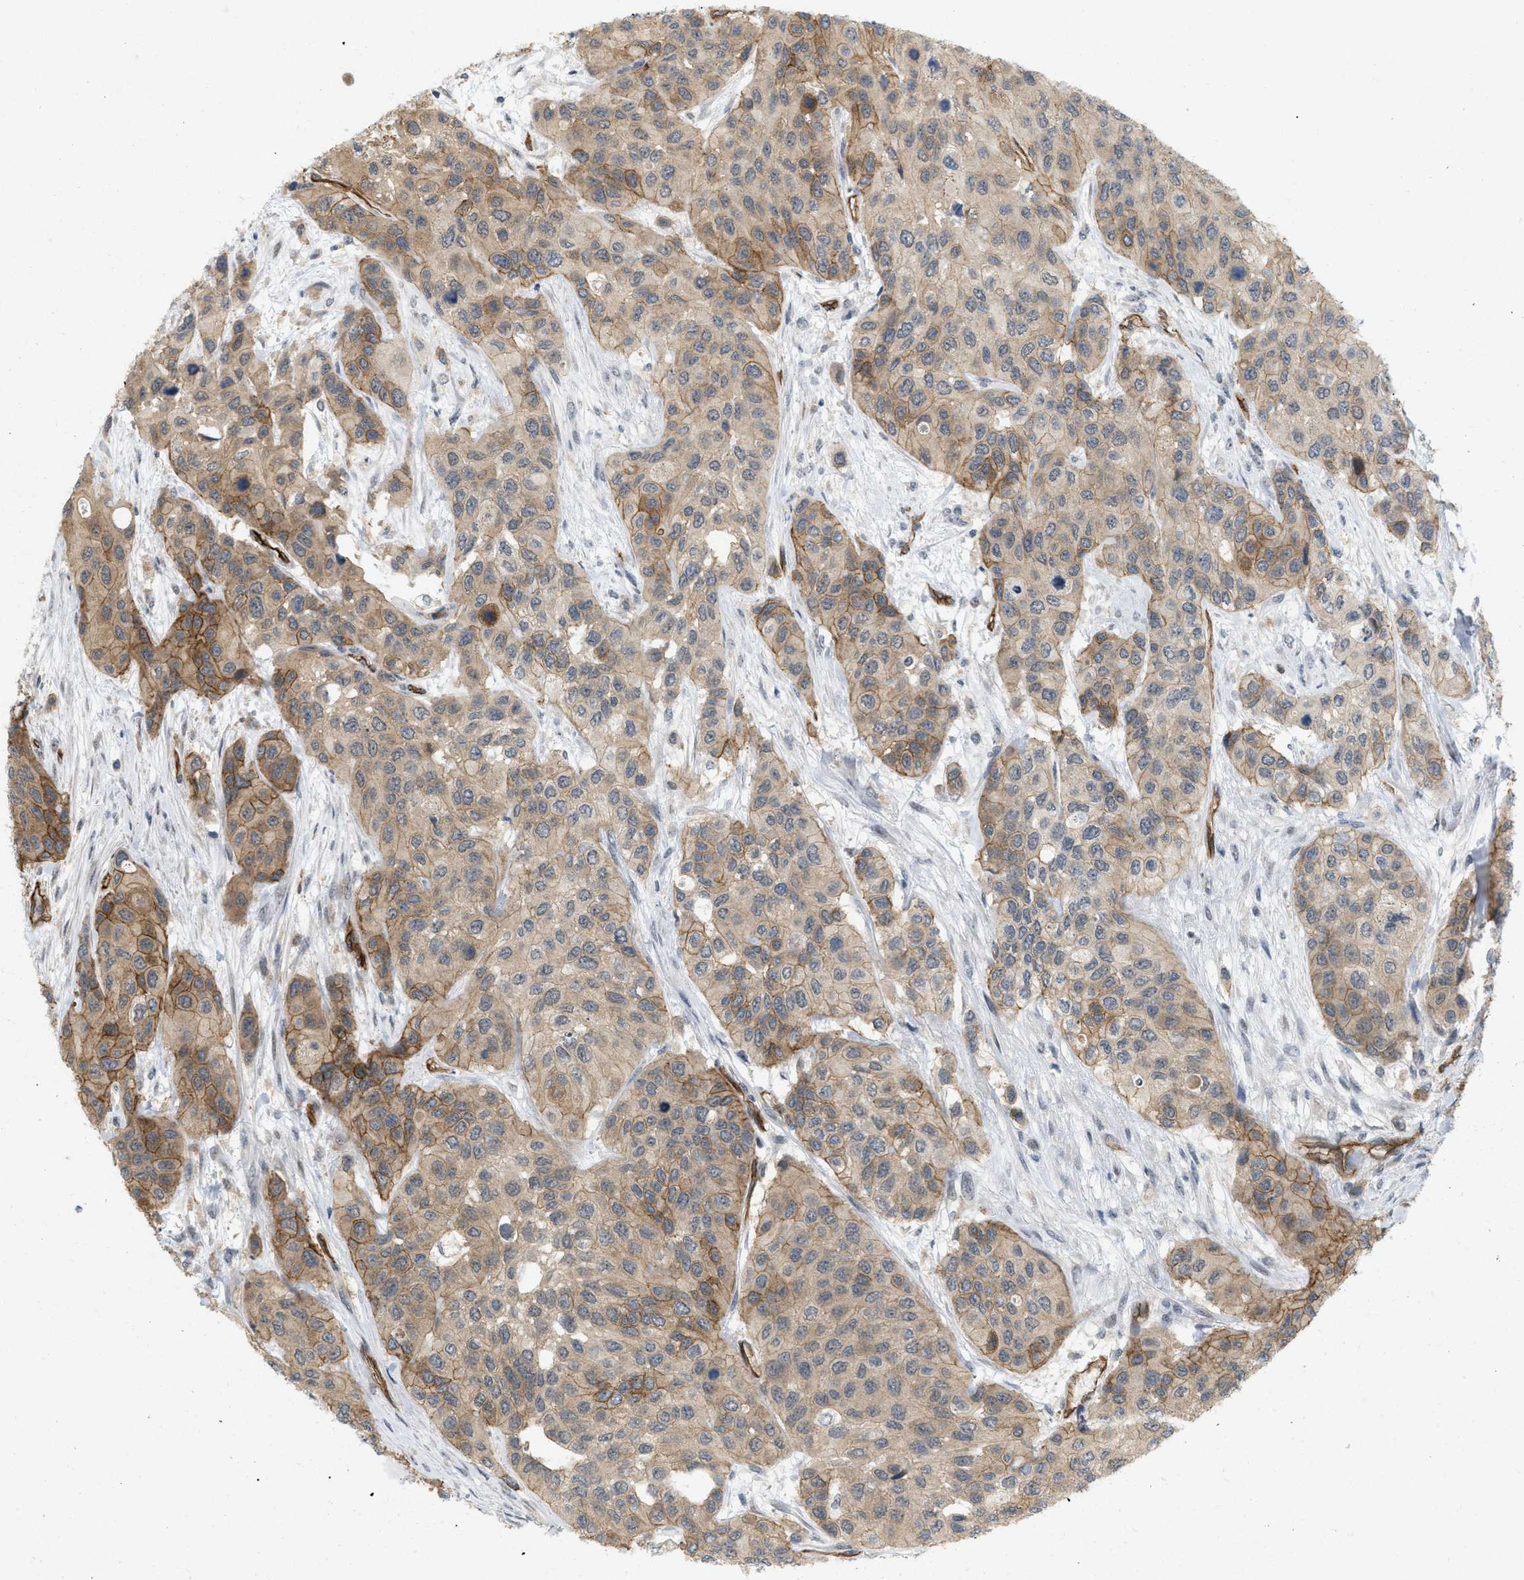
{"staining": {"intensity": "moderate", "quantity": ">75%", "location": "cytoplasmic/membranous"}, "tissue": "urothelial cancer", "cell_type": "Tumor cells", "image_type": "cancer", "snomed": [{"axis": "morphology", "description": "Urothelial carcinoma, High grade"}, {"axis": "topography", "description": "Urinary bladder"}], "caption": "A brown stain shows moderate cytoplasmic/membranous positivity of a protein in high-grade urothelial carcinoma tumor cells. (DAB = brown stain, brightfield microscopy at high magnification).", "gene": "PALMD", "patient": {"sex": "female", "age": 56}}